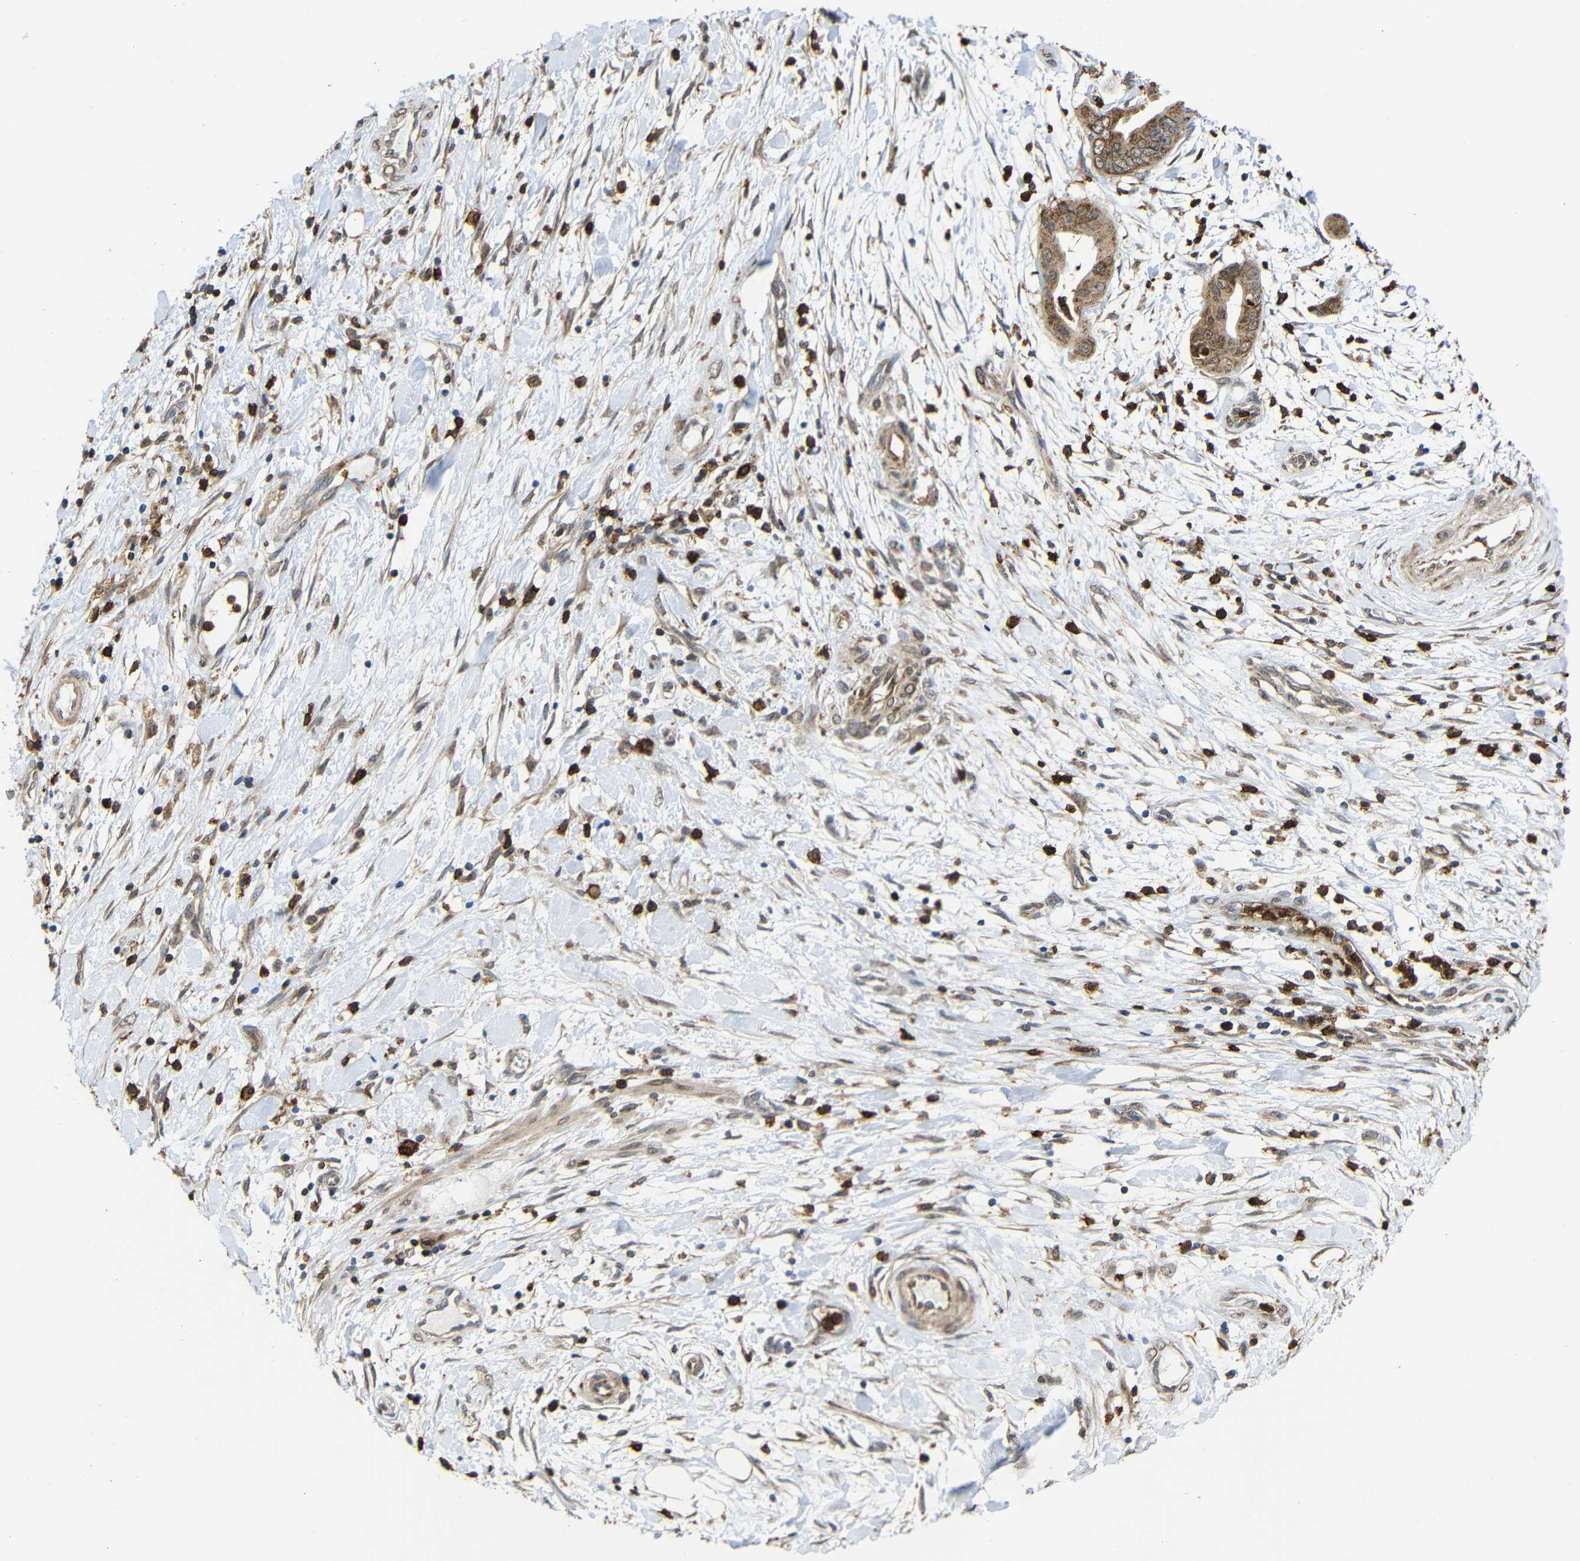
{"staining": {"intensity": "moderate", "quantity": ">75%", "location": "cytoplasmic/membranous"}, "tissue": "pancreatic cancer", "cell_type": "Tumor cells", "image_type": "cancer", "snomed": [{"axis": "morphology", "description": "Adenocarcinoma, NOS"}, {"axis": "topography", "description": "Pancreas"}], "caption": "Tumor cells exhibit medium levels of moderate cytoplasmic/membranous positivity in approximately >75% of cells in pancreatic cancer.", "gene": "C1GALT1", "patient": {"sex": "female", "age": 75}}